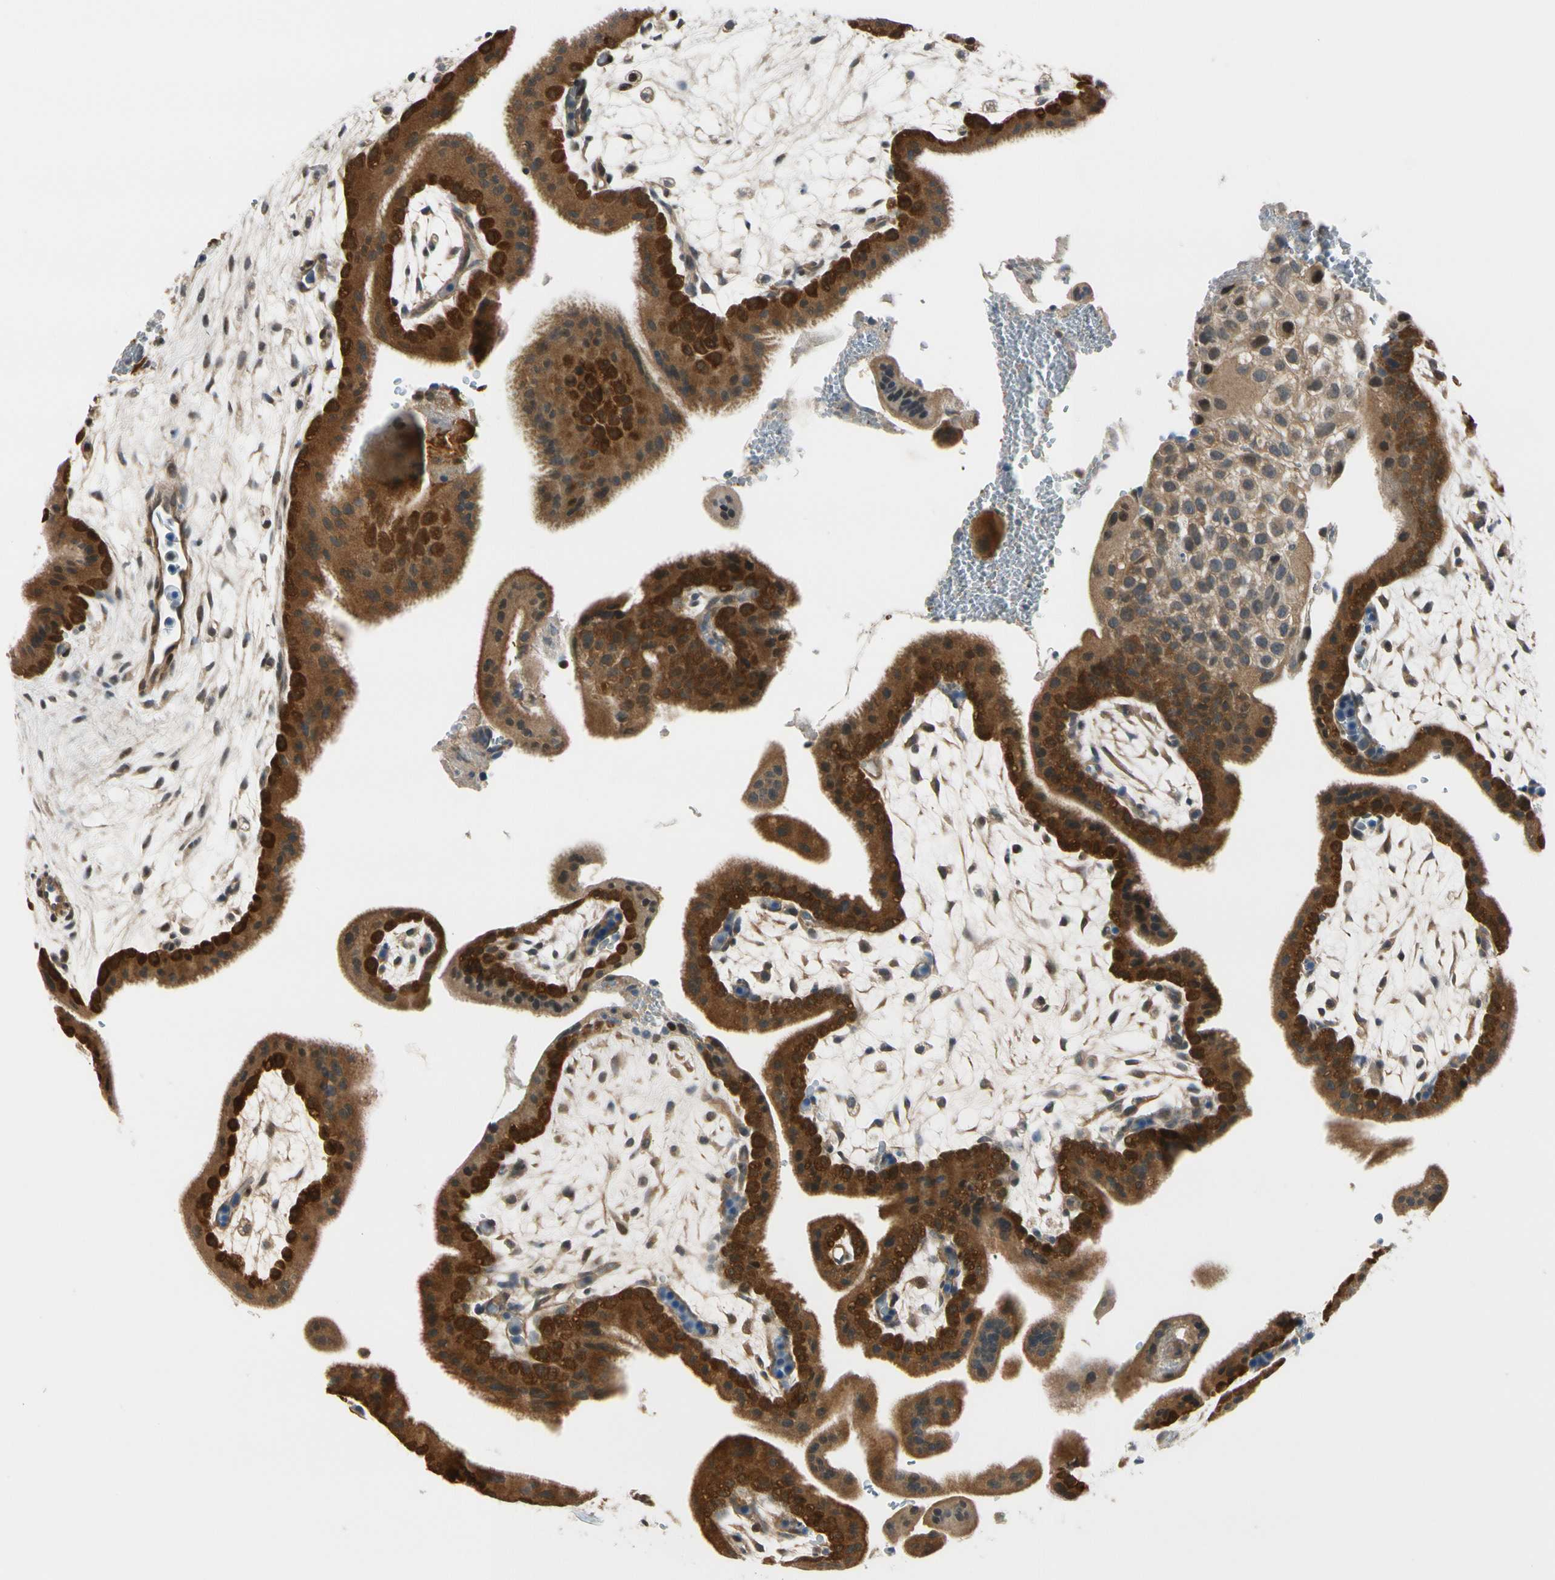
{"staining": {"intensity": "strong", "quantity": "25%-75%", "location": "cytoplasmic/membranous,nuclear"}, "tissue": "placenta", "cell_type": "Trophoblastic cells", "image_type": "normal", "snomed": [{"axis": "morphology", "description": "Normal tissue, NOS"}, {"axis": "topography", "description": "Placenta"}], "caption": "Placenta was stained to show a protein in brown. There is high levels of strong cytoplasmic/membranous,nuclear positivity in about 25%-75% of trophoblastic cells. (DAB (3,3'-diaminobenzidine) = brown stain, brightfield microscopy at high magnification).", "gene": "RASGRF1", "patient": {"sex": "female", "age": 35}}